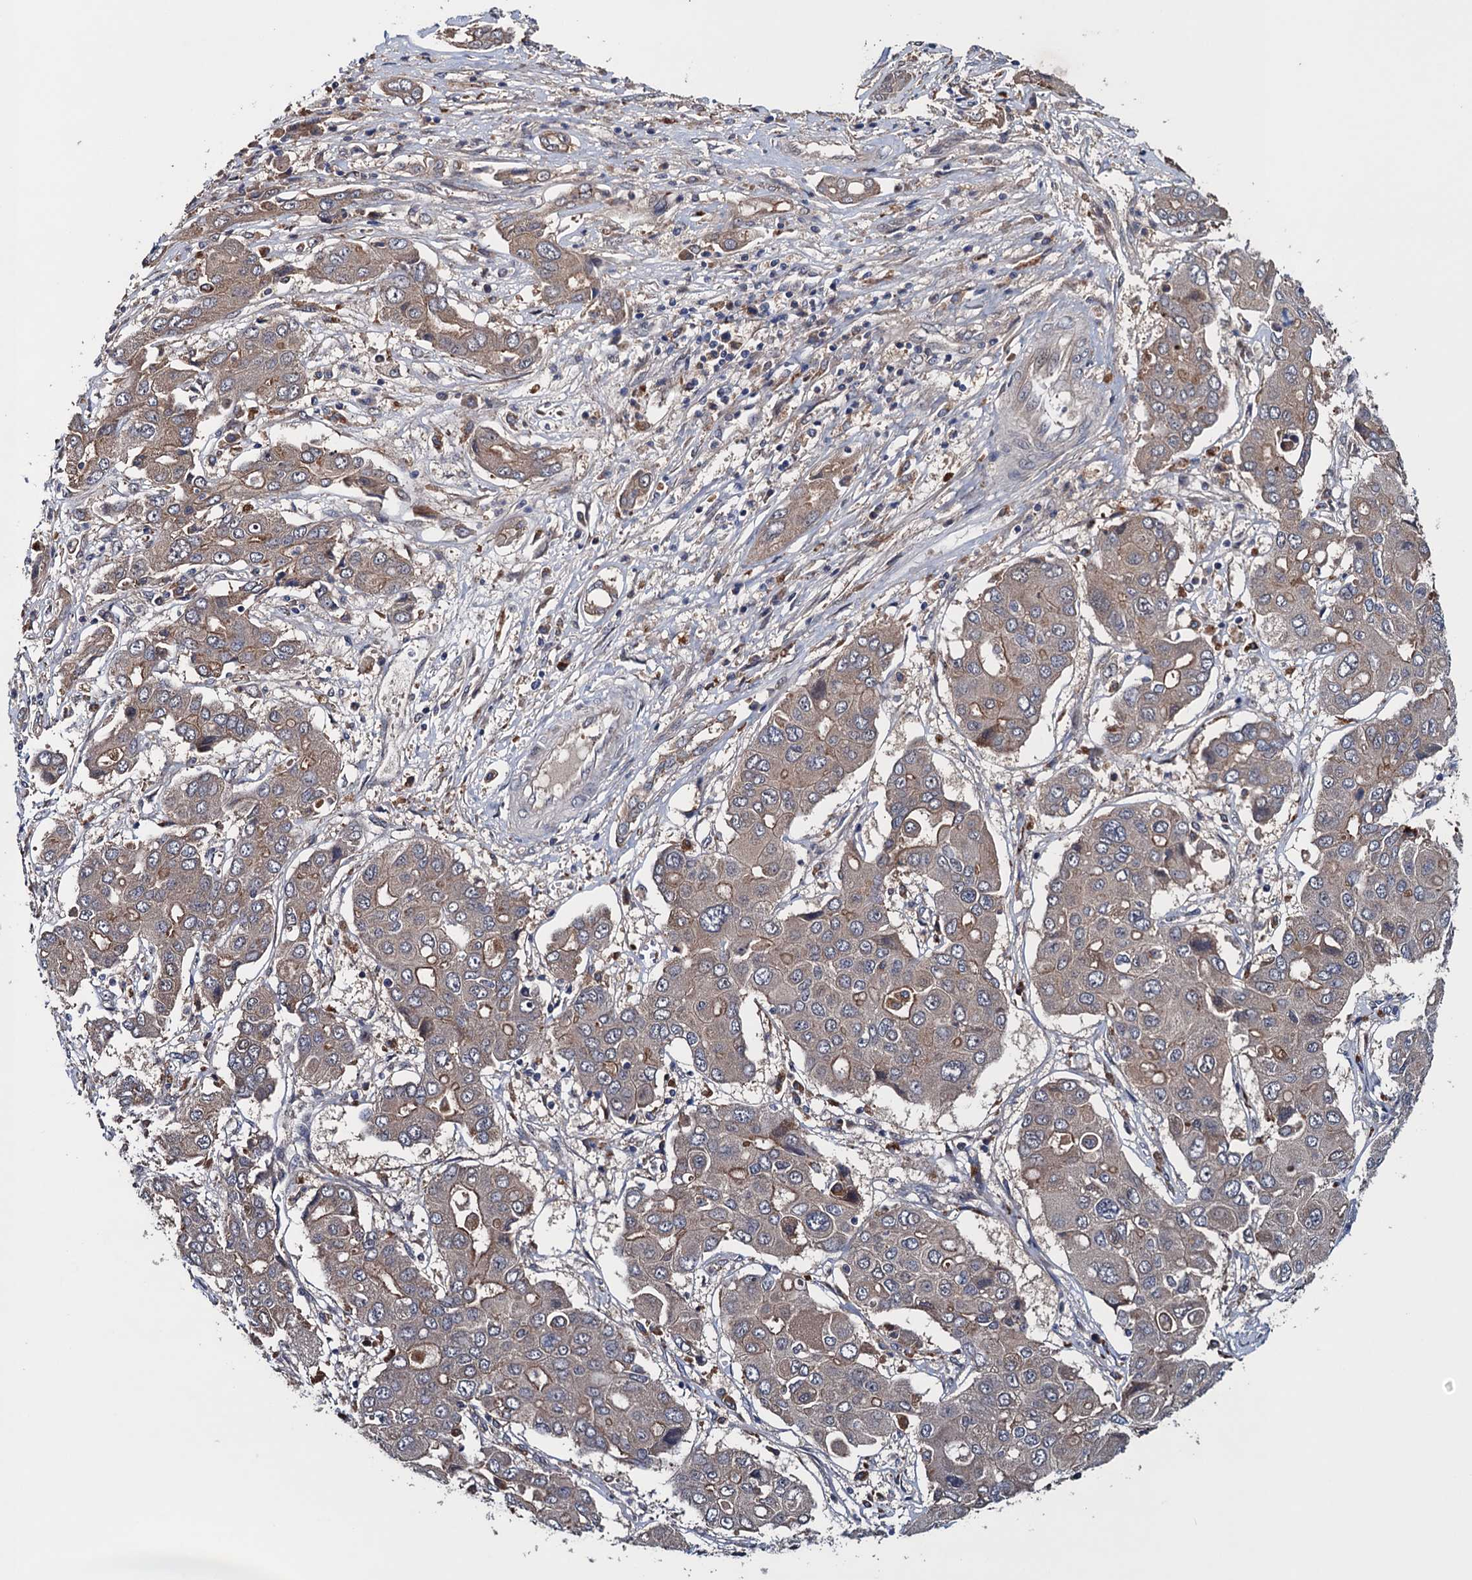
{"staining": {"intensity": "weak", "quantity": "<25%", "location": "cytoplasmic/membranous"}, "tissue": "liver cancer", "cell_type": "Tumor cells", "image_type": "cancer", "snomed": [{"axis": "morphology", "description": "Cholangiocarcinoma"}, {"axis": "topography", "description": "Liver"}], "caption": "High magnification brightfield microscopy of liver cancer (cholangiocarcinoma) stained with DAB (3,3'-diaminobenzidine) (brown) and counterstained with hematoxylin (blue): tumor cells show no significant expression.", "gene": "BLTP3B", "patient": {"sex": "male", "age": 67}}